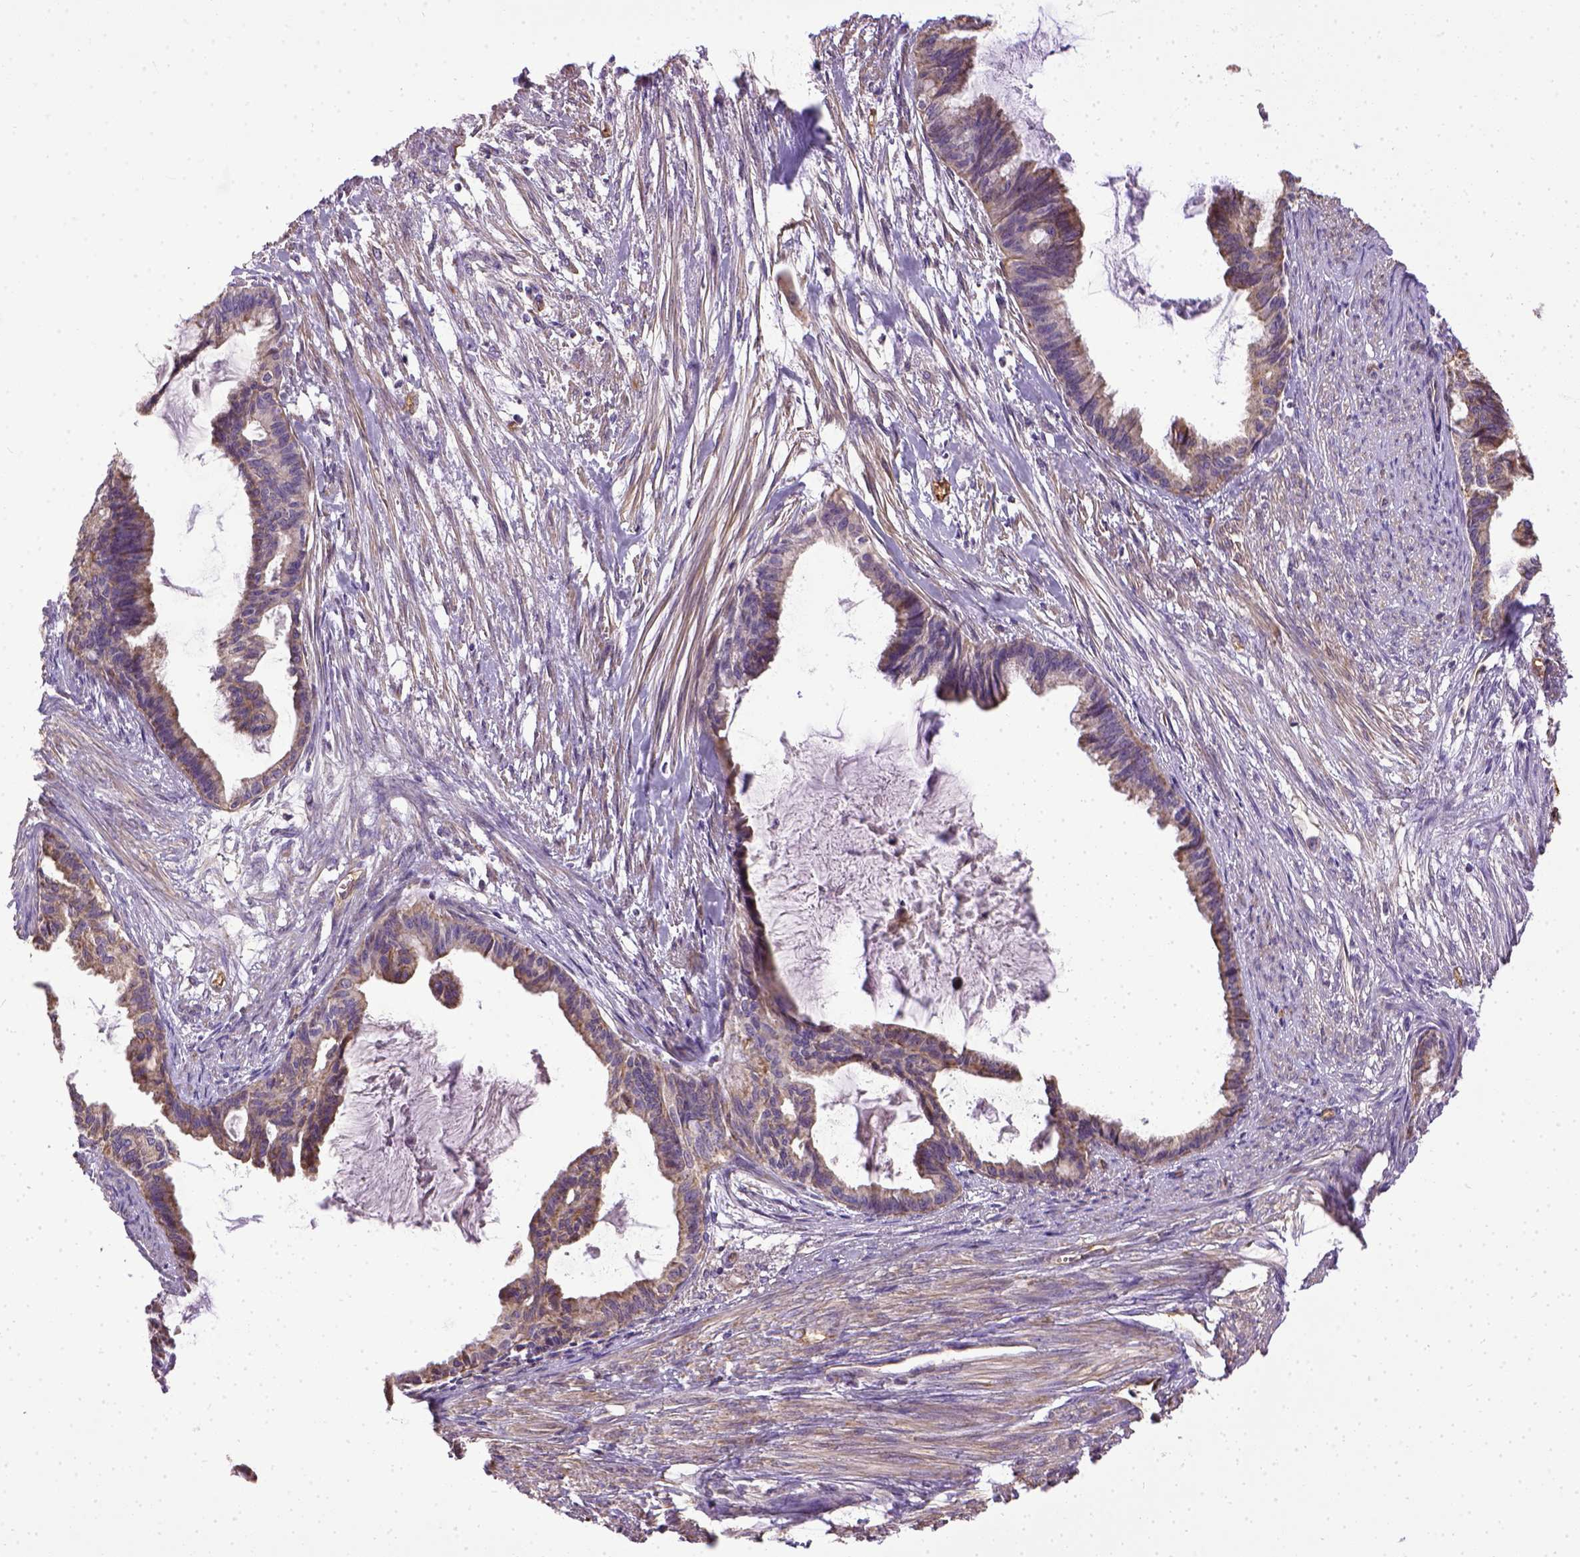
{"staining": {"intensity": "weak", "quantity": "25%-75%", "location": "cytoplasmic/membranous"}, "tissue": "endometrial cancer", "cell_type": "Tumor cells", "image_type": "cancer", "snomed": [{"axis": "morphology", "description": "Adenocarcinoma, NOS"}, {"axis": "topography", "description": "Endometrium"}], "caption": "The micrograph demonstrates a brown stain indicating the presence of a protein in the cytoplasmic/membranous of tumor cells in endometrial cancer. The staining was performed using DAB, with brown indicating positive protein expression. Nuclei are stained blue with hematoxylin.", "gene": "ENG", "patient": {"sex": "female", "age": 86}}